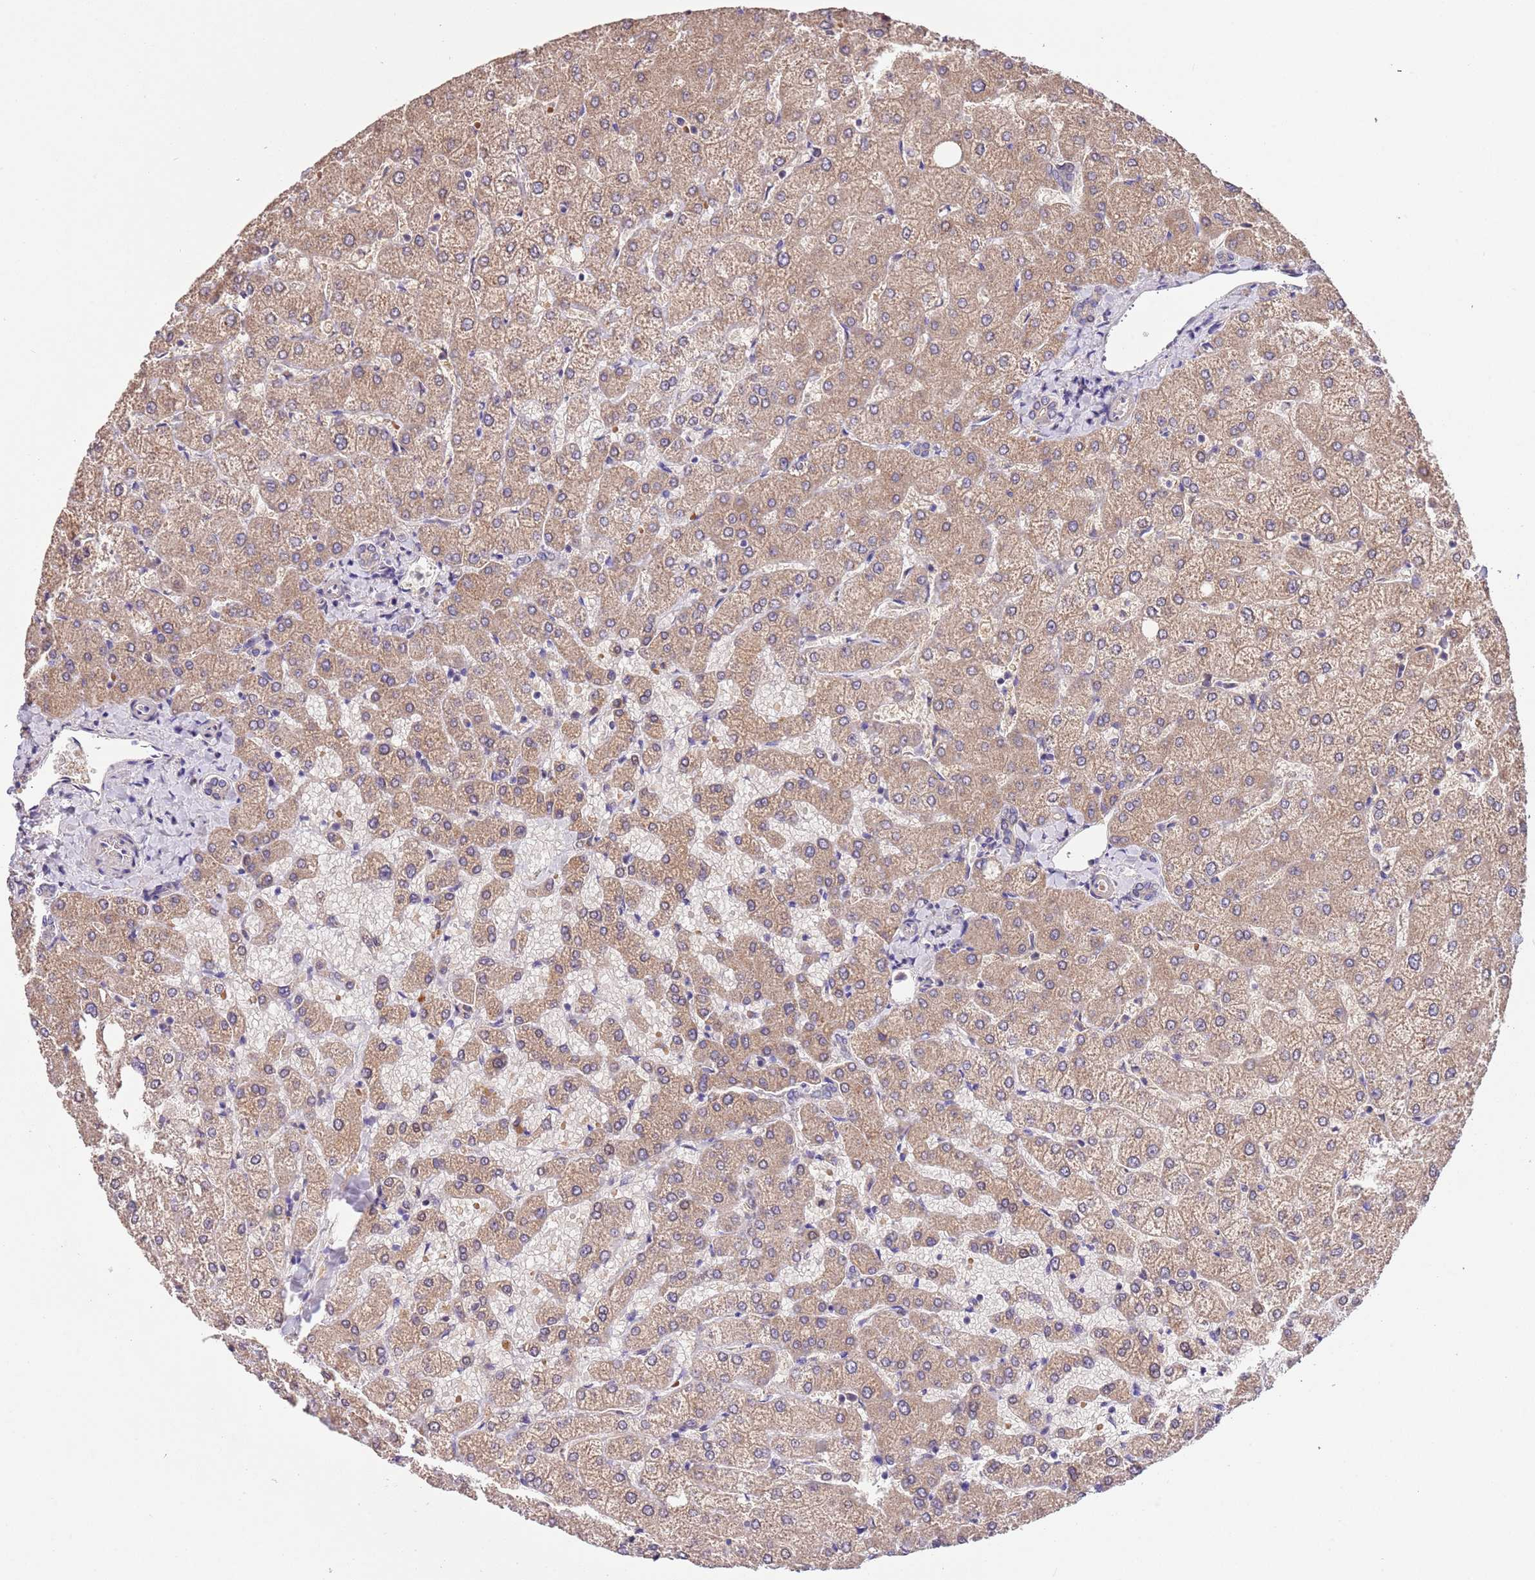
{"staining": {"intensity": "weak", "quantity": "<25%", "location": "cytoplasmic/membranous"}, "tissue": "liver", "cell_type": "Cholangiocytes", "image_type": "normal", "snomed": [{"axis": "morphology", "description": "Normal tissue, NOS"}, {"axis": "topography", "description": "Liver"}], "caption": "Immunohistochemistry (IHC) micrograph of benign liver: human liver stained with DAB (3,3'-diaminobenzidine) exhibits no significant protein positivity in cholangiocytes. (DAB immunohistochemistry visualized using brightfield microscopy, high magnification).", "gene": "FAM89B", "patient": {"sex": "female", "age": 54}}